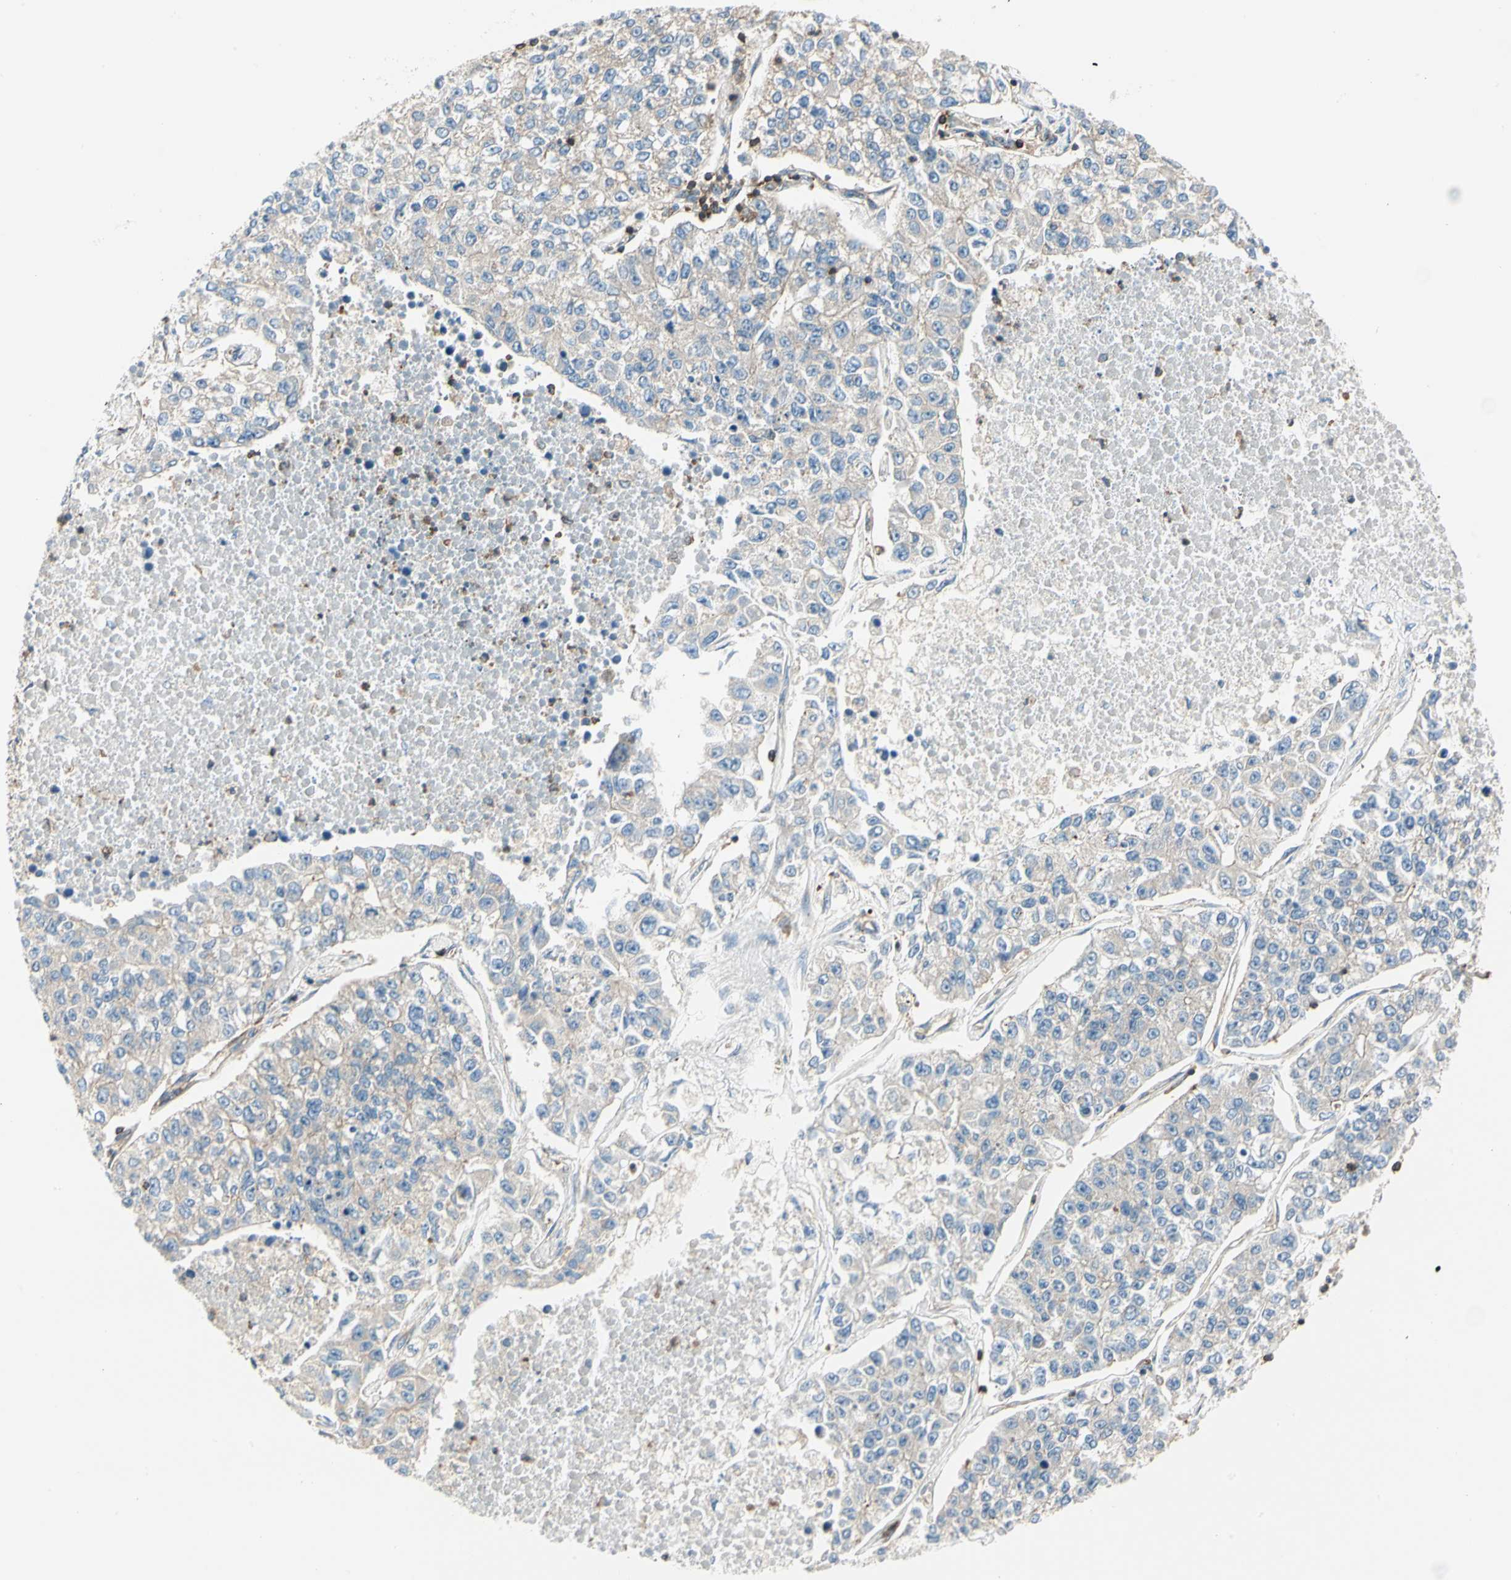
{"staining": {"intensity": "weak", "quantity": "25%-75%", "location": "cytoplasmic/membranous"}, "tissue": "lung cancer", "cell_type": "Tumor cells", "image_type": "cancer", "snomed": [{"axis": "morphology", "description": "Adenocarcinoma, NOS"}, {"axis": "topography", "description": "Lung"}], "caption": "Immunohistochemistry (IHC) of human lung adenocarcinoma displays low levels of weak cytoplasmic/membranous staining in approximately 25%-75% of tumor cells.", "gene": "CAPZA2", "patient": {"sex": "male", "age": 49}}